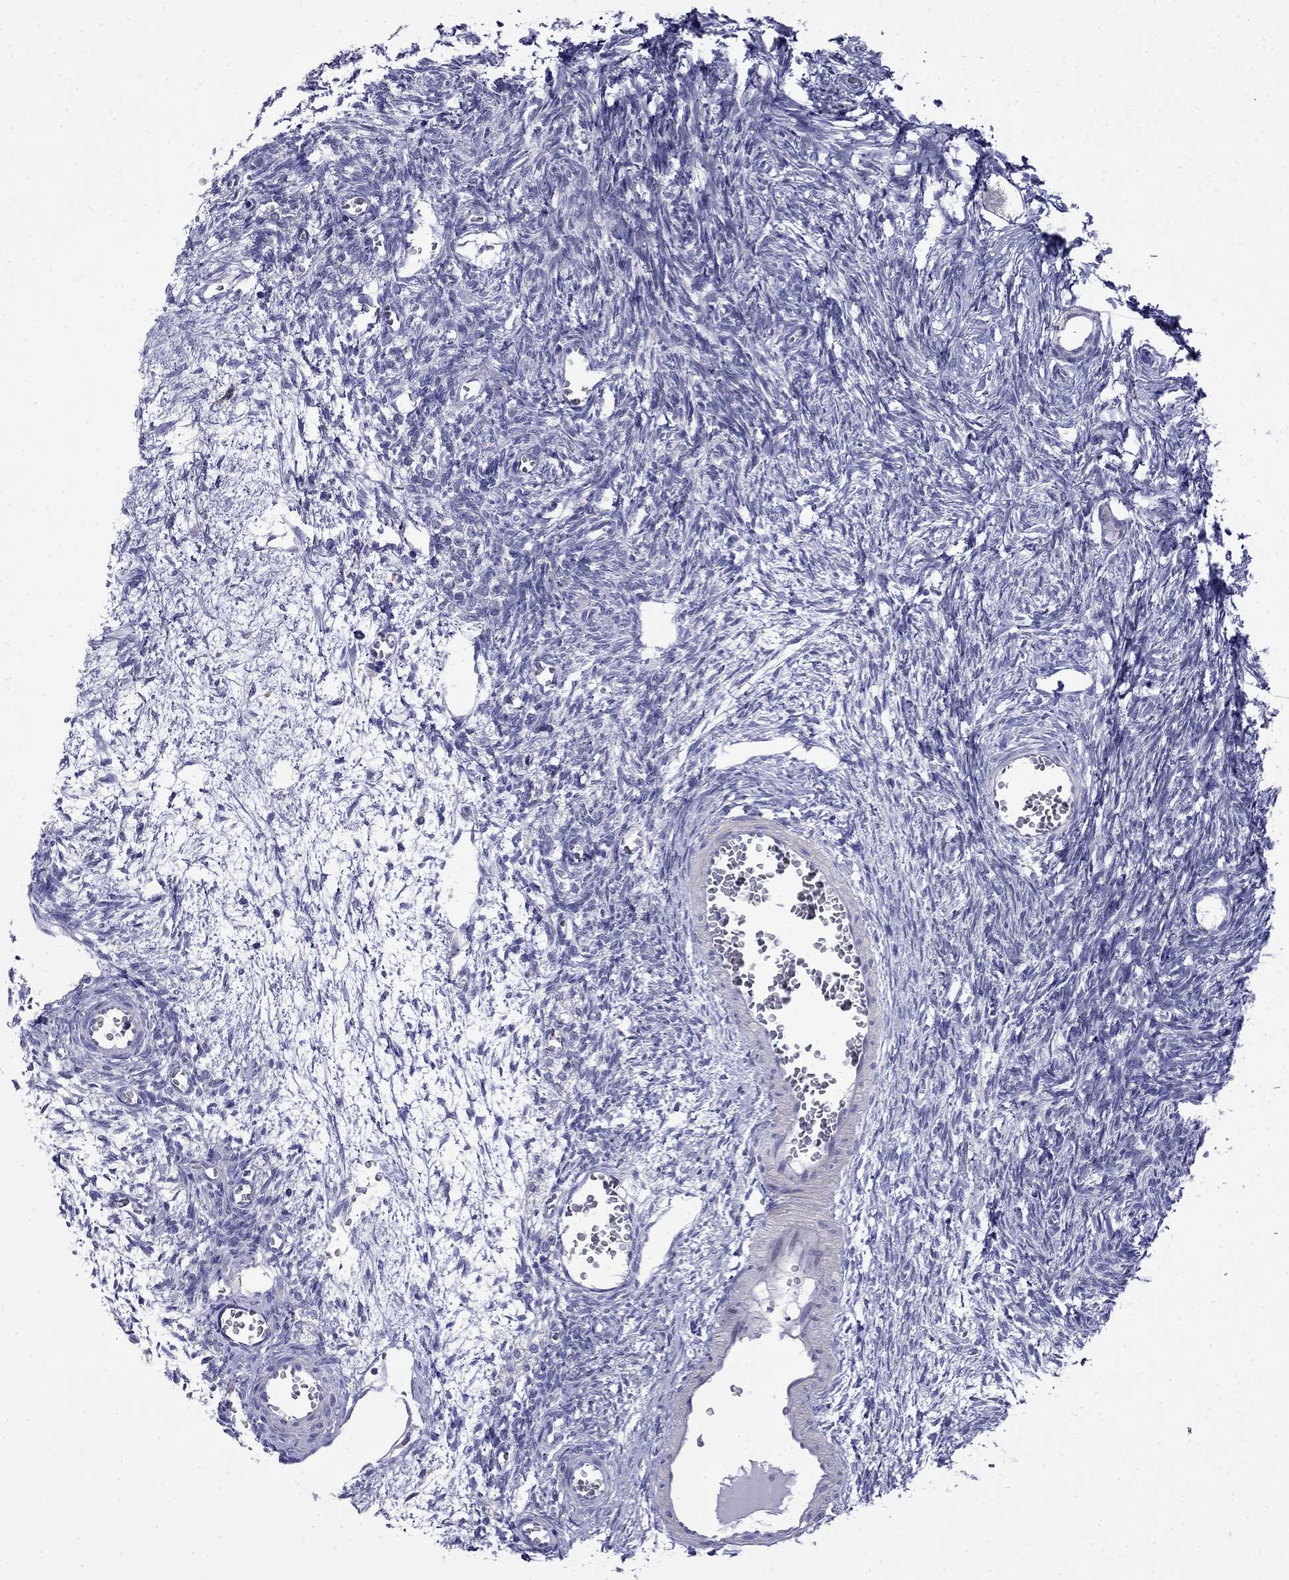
{"staining": {"intensity": "negative", "quantity": "none", "location": "none"}, "tissue": "ovary", "cell_type": "Follicle cells", "image_type": "normal", "snomed": [{"axis": "morphology", "description": "Normal tissue, NOS"}, {"axis": "topography", "description": "Ovary"}], "caption": "High power microscopy image of an IHC micrograph of benign ovary, revealing no significant expression in follicle cells. Brightfield microscopy of immunohistochemistry (IHC) stained with DAB (3,3'-diaminobenzidine) (brown) and hematoxylin (blue), captured at high magnification.", "gene": "PRR18", "patient": {"sex": "female", "age": 27}}